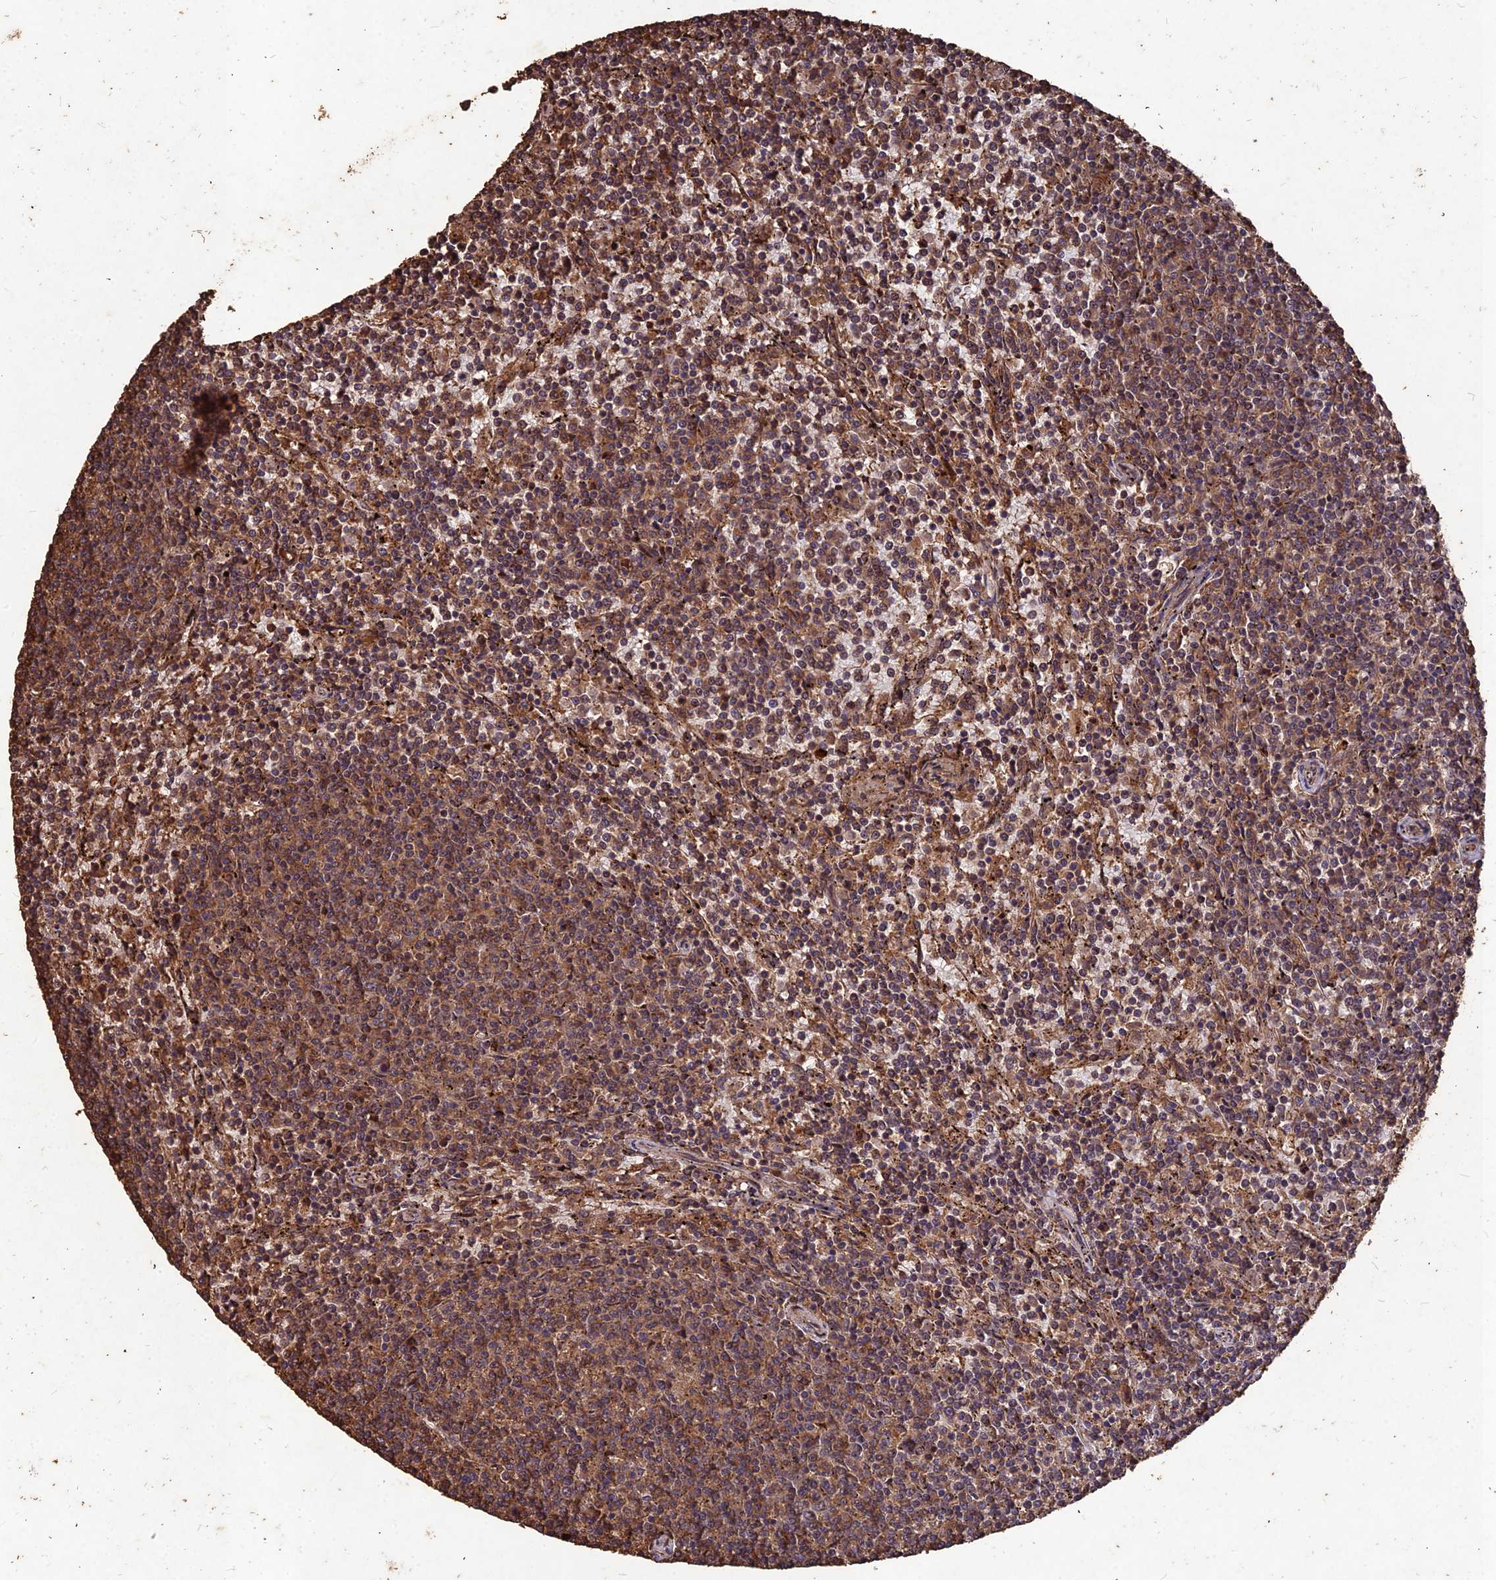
{"staining": {"intensity": "moderate", "quantity": ">75%", "location": "cytoplasmic/membranous"}, "tissue": "lymphoma", "cell_type": "Tumor cells", "image_type": "cancer", "snomed": [{"axis": "morphology", "description": "Malignant lymphoma, non-Hodgkin's type, Low grade"}, {"axis": "topography", "description": "Spleen"}], "caption": "Lymphoma stained with a protein marker demonstrates moderate staining in tumor cells.", "gene": "SYMPK", "patient": {"sex": "female", "age": 50}}